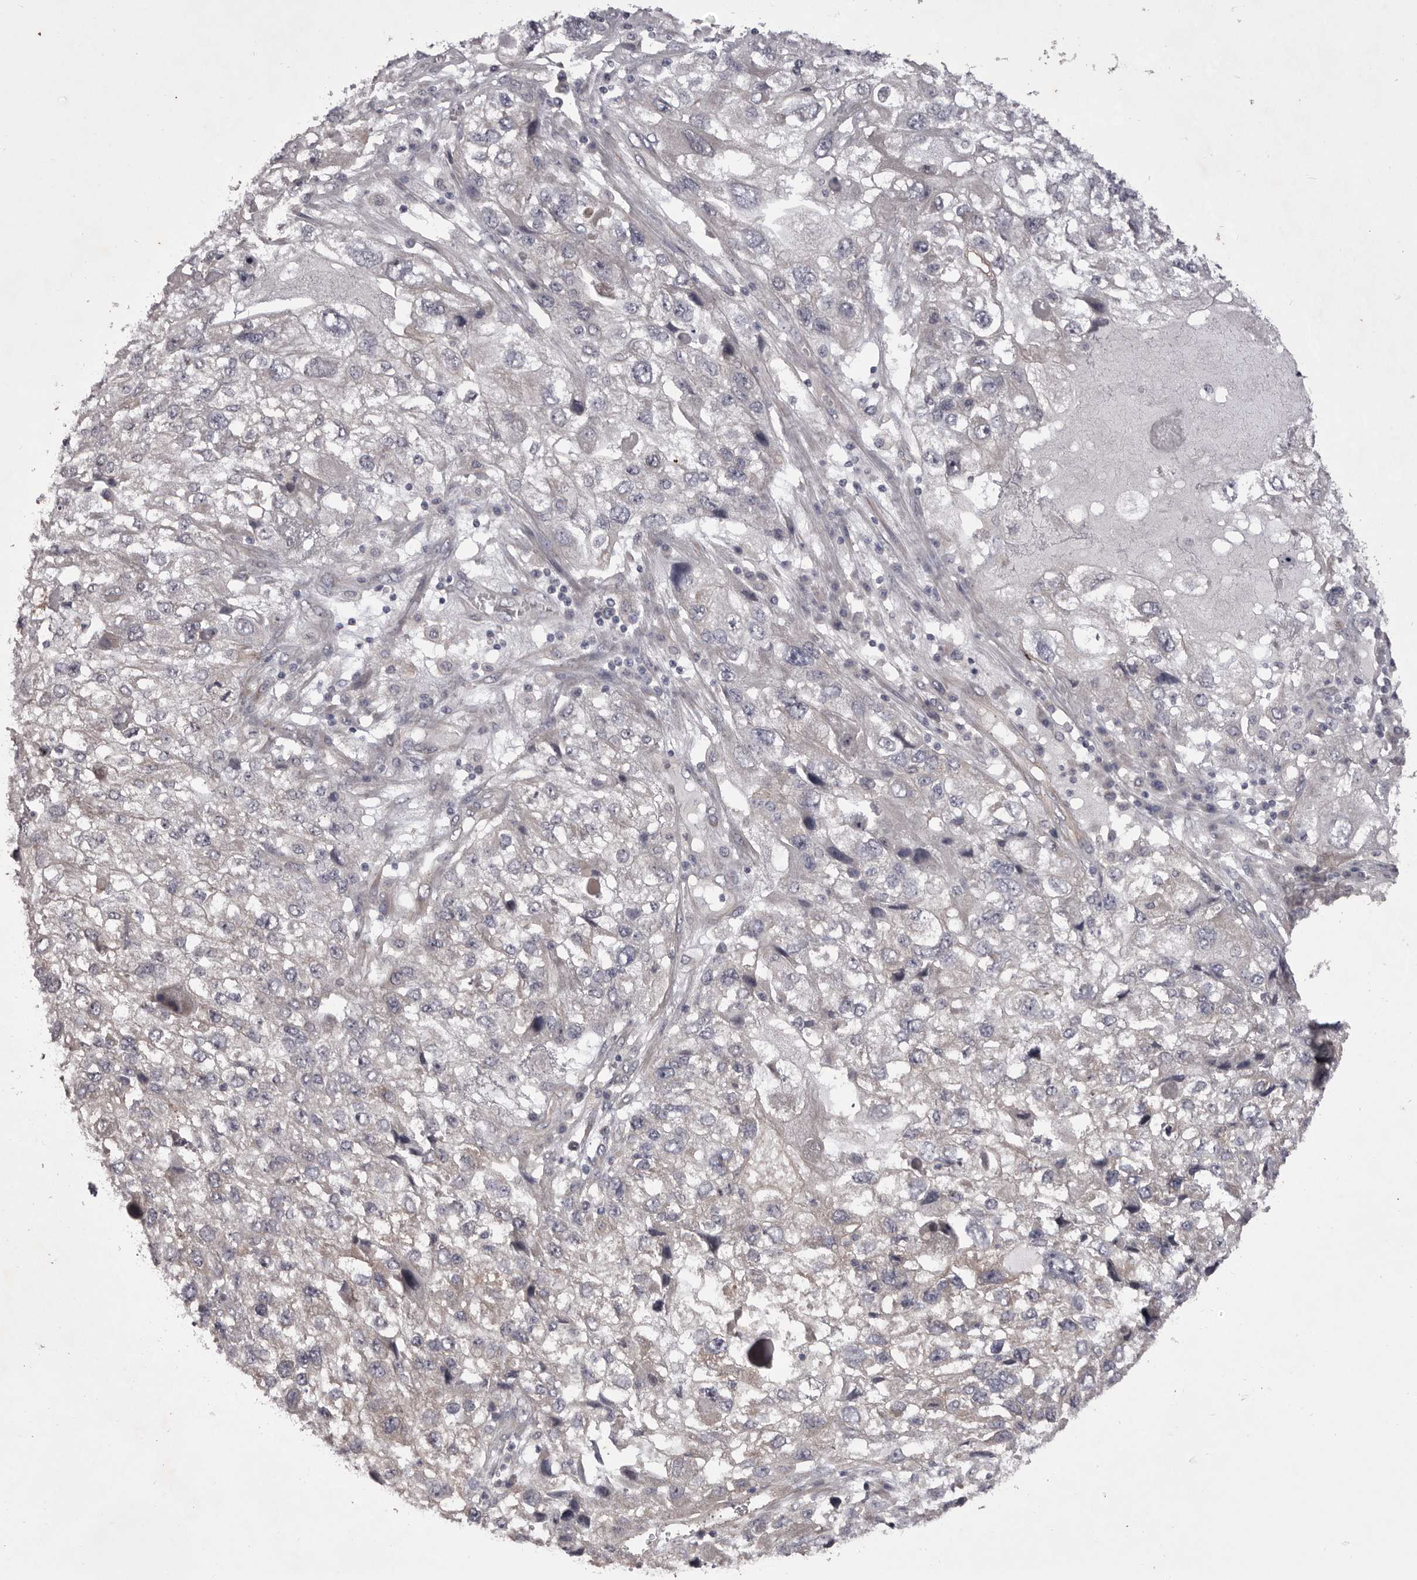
{"staining": {"intensity": "negative", "quantity": "none", "location": "none"}, "tissue": "endometrial cancer", "cell_type": "Tumor cells", "image_type": "cancer", "snomed": [{"axis": "morphology", "description": "Adenocarcinoma, NOS"}, {"axis": "topography", "description": "Endometrium"}], "caption": "Endometrial cancer (adenocarcinoma) stained for a protein using immunohistochemistry demonstrates no staining tumor cells.", "gene": "PNRC1", "patient": {"sex": "female", "age": 49}}